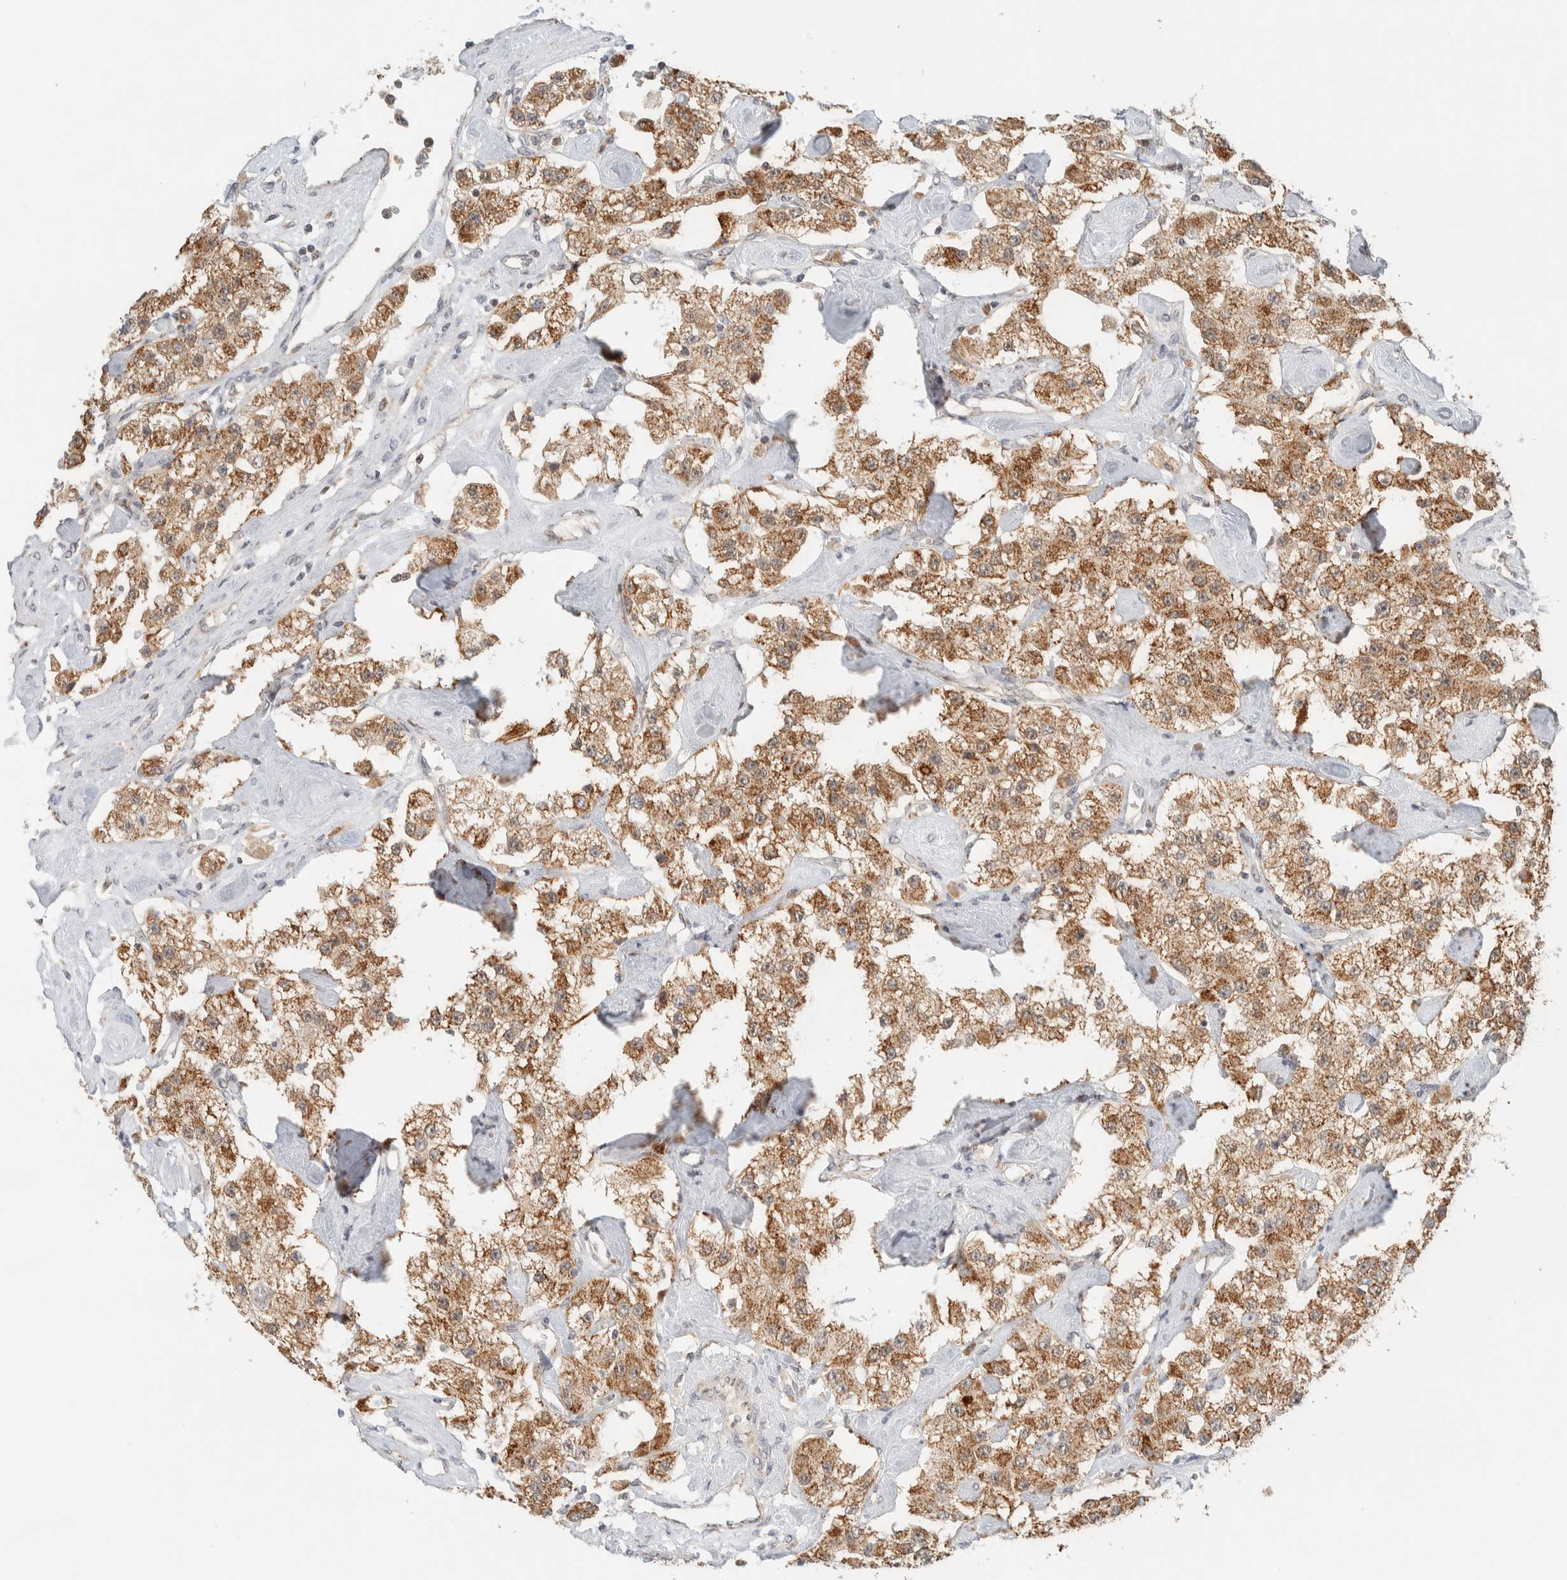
{"staining": {"intensity": "moderate", "quantity": ">75%", "location": "cytoplasmic/membranous"}, "tissue": "carcinoid", "cell_type": "Tumor cells", "image_type": "cancer", "snomed": [{"axis": "morphology", "description": "Carcinoid, malignant, NOS"}, {"axis": "topography", "description": "Pancreas"}], "caption": "Malignant carcinoid stained with immunohistochemistry demonstrates moderate cytoplasmic/membranous positivity in approximately >75% of tumor cells. (brown staining indicates protein expression, while blue staining denotes nuclei).", "gene": "MRPL41", "patient": {"sex": "male", "age": 41}}